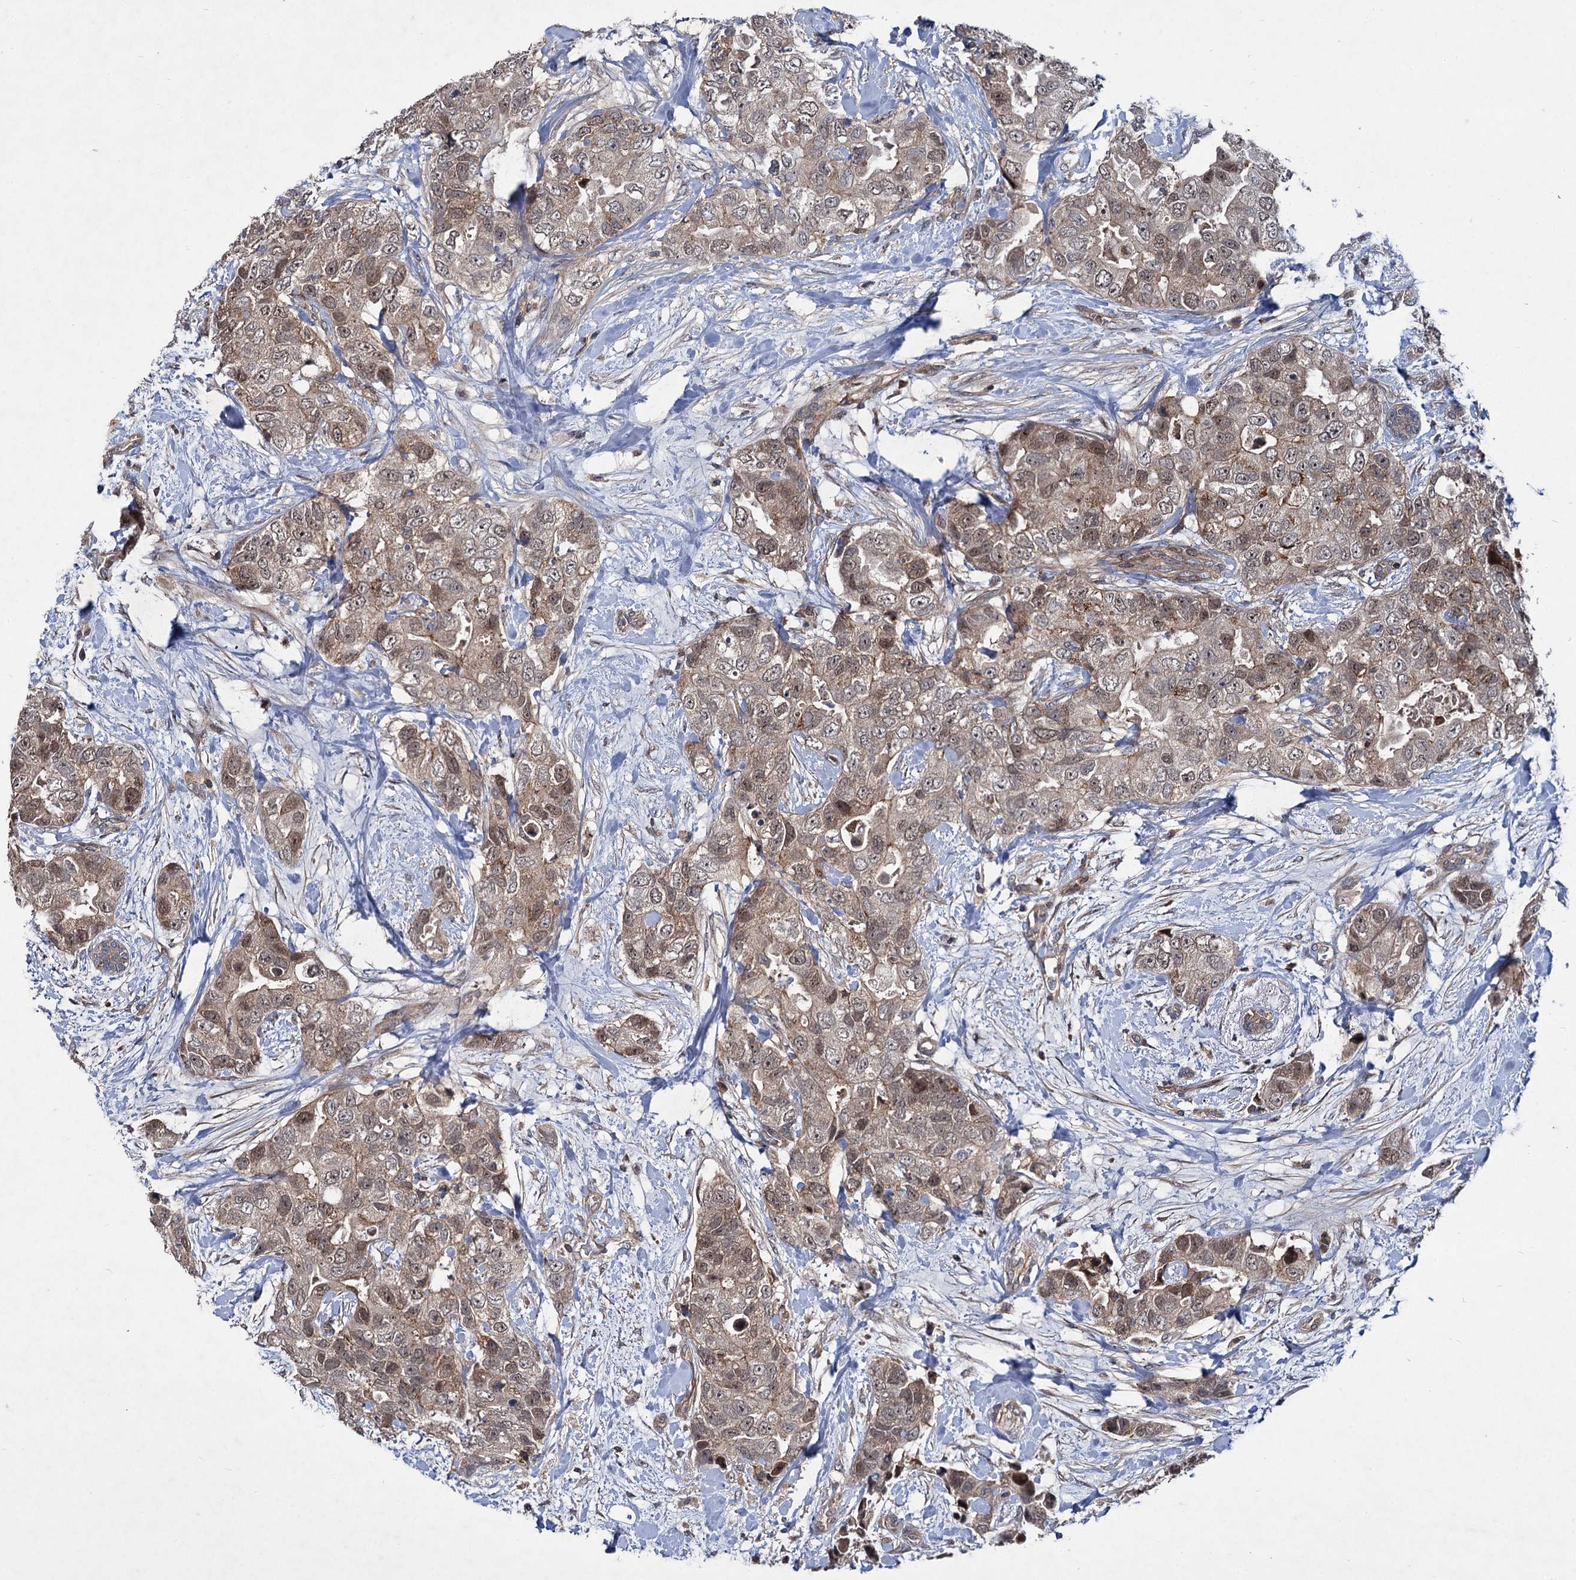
{"staining": {"intensity": "weak", "quantity": ">75%", "location": "cytoplasmic/membranous,nuclear"}, "tissue": "breast cancer", "cell_type": "Tumor cells", "image_type": "cancer", "snomed": [{"axis": "morphology", "description": "Duct carcinoma"}, {"axis": "topography", "description": "Breast"}], "caption": "A micrograph showing weak cytoplasmic/membranous and nuclear expression in approximately >75% of tumor cells in breast cancer, as visualized by brown immunohistochemical staining.", "gene": "ABLIM1", "patient": {"sex": "female", "age": 62}}